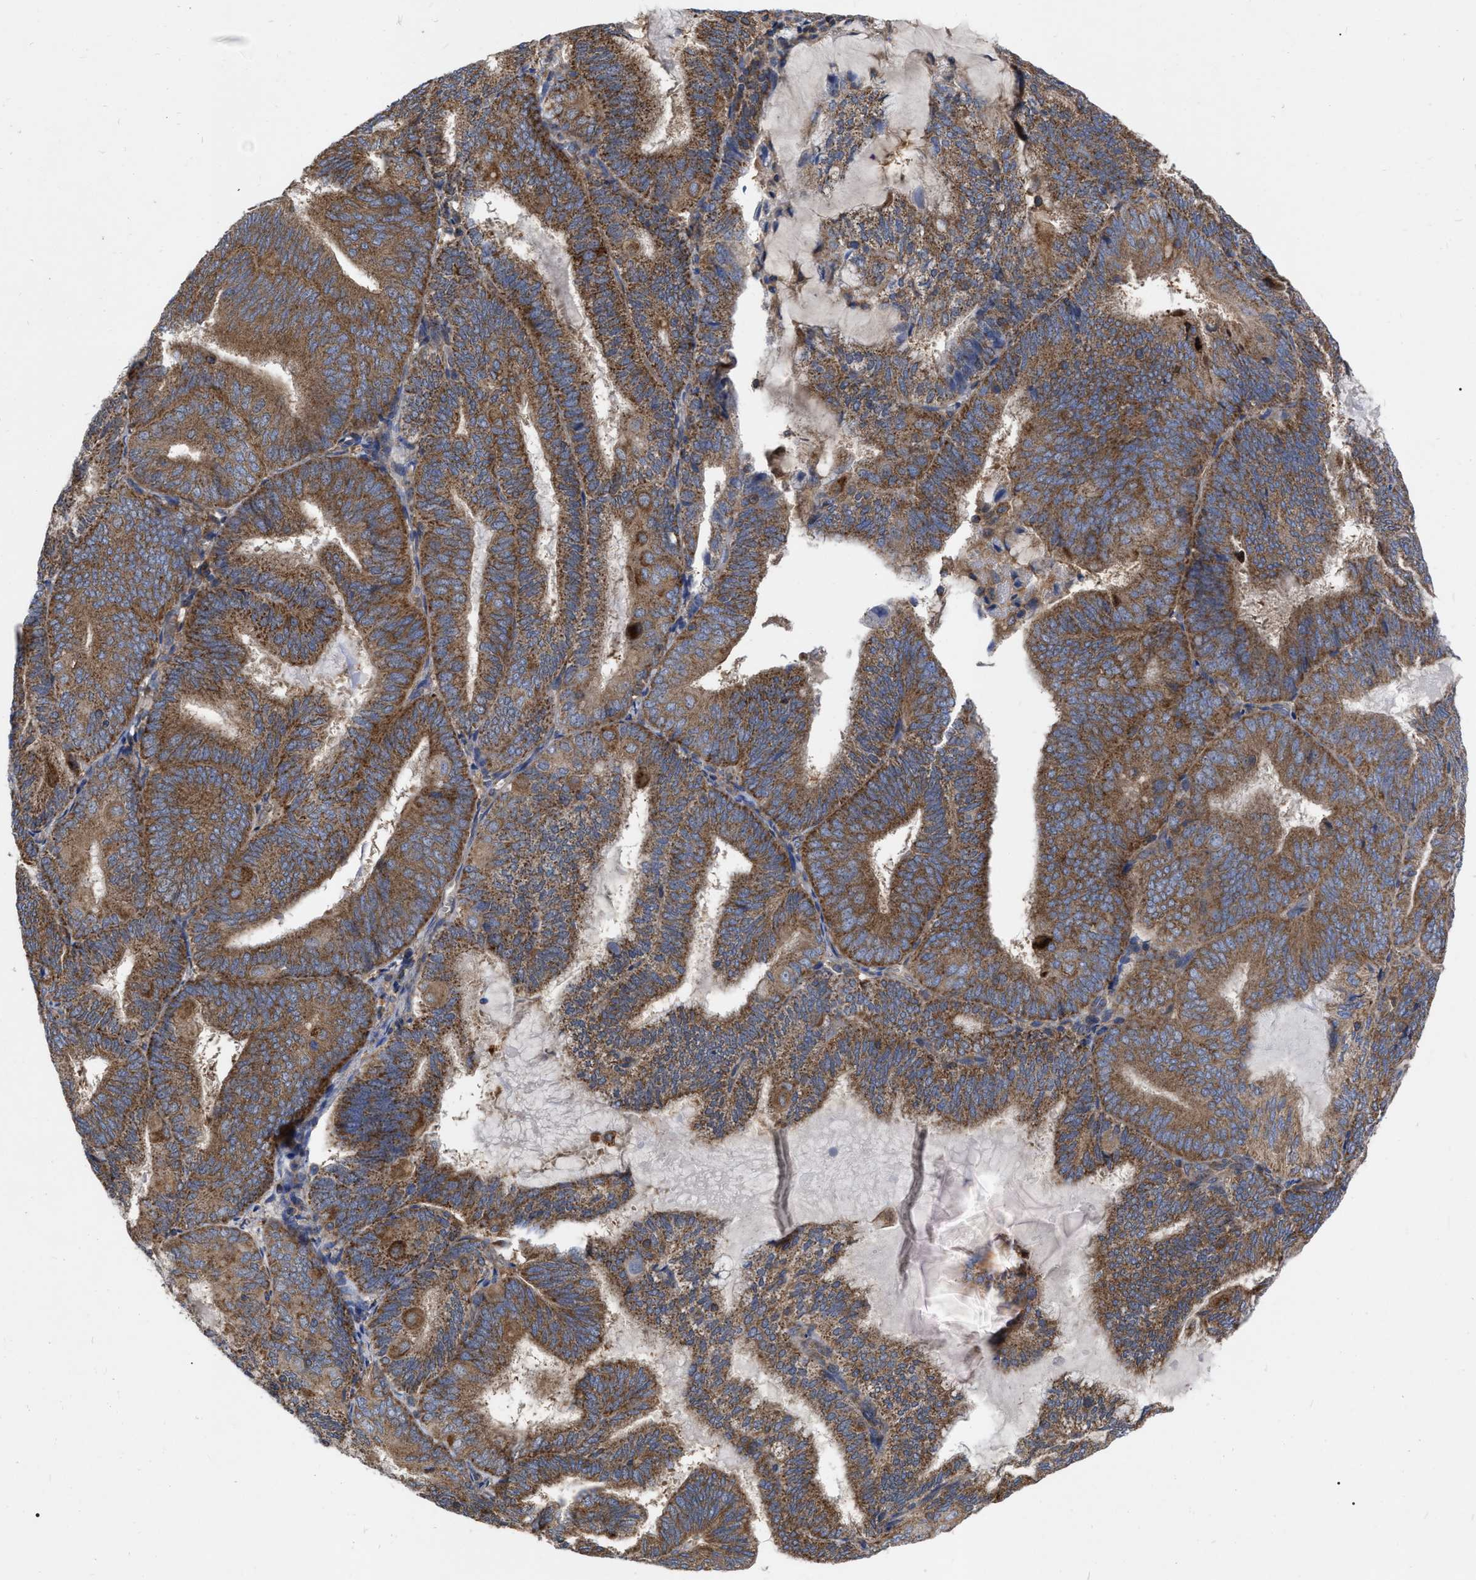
{"staining": {"intensity": "moderate", "quantity": ">75%", "location": "cytoplasmic/membranous"}, "tissue": "endometrial cancer", "cell_type": "Tumor cells", "image_type": "cancer", "snomed": [{"axis": "morphology", "description": "Adenocarcinoma, NOS"}, {"axis": "topography", "description": "Endometrium"}], "caption": "A photomicrograph of adenocarcinoma (endometrial) stained for a protein reveals moderate cytoplasmic/membranous brown staining in tumor cells. The staining is performed using DAB (3,3'-diaminobenzidine) brown chromogen to label protein expression. The nuclei are counter-stained blue using hematoxylin.", "gene": "CDKN2C", "patient": {"sex": "female", "age": 81}}